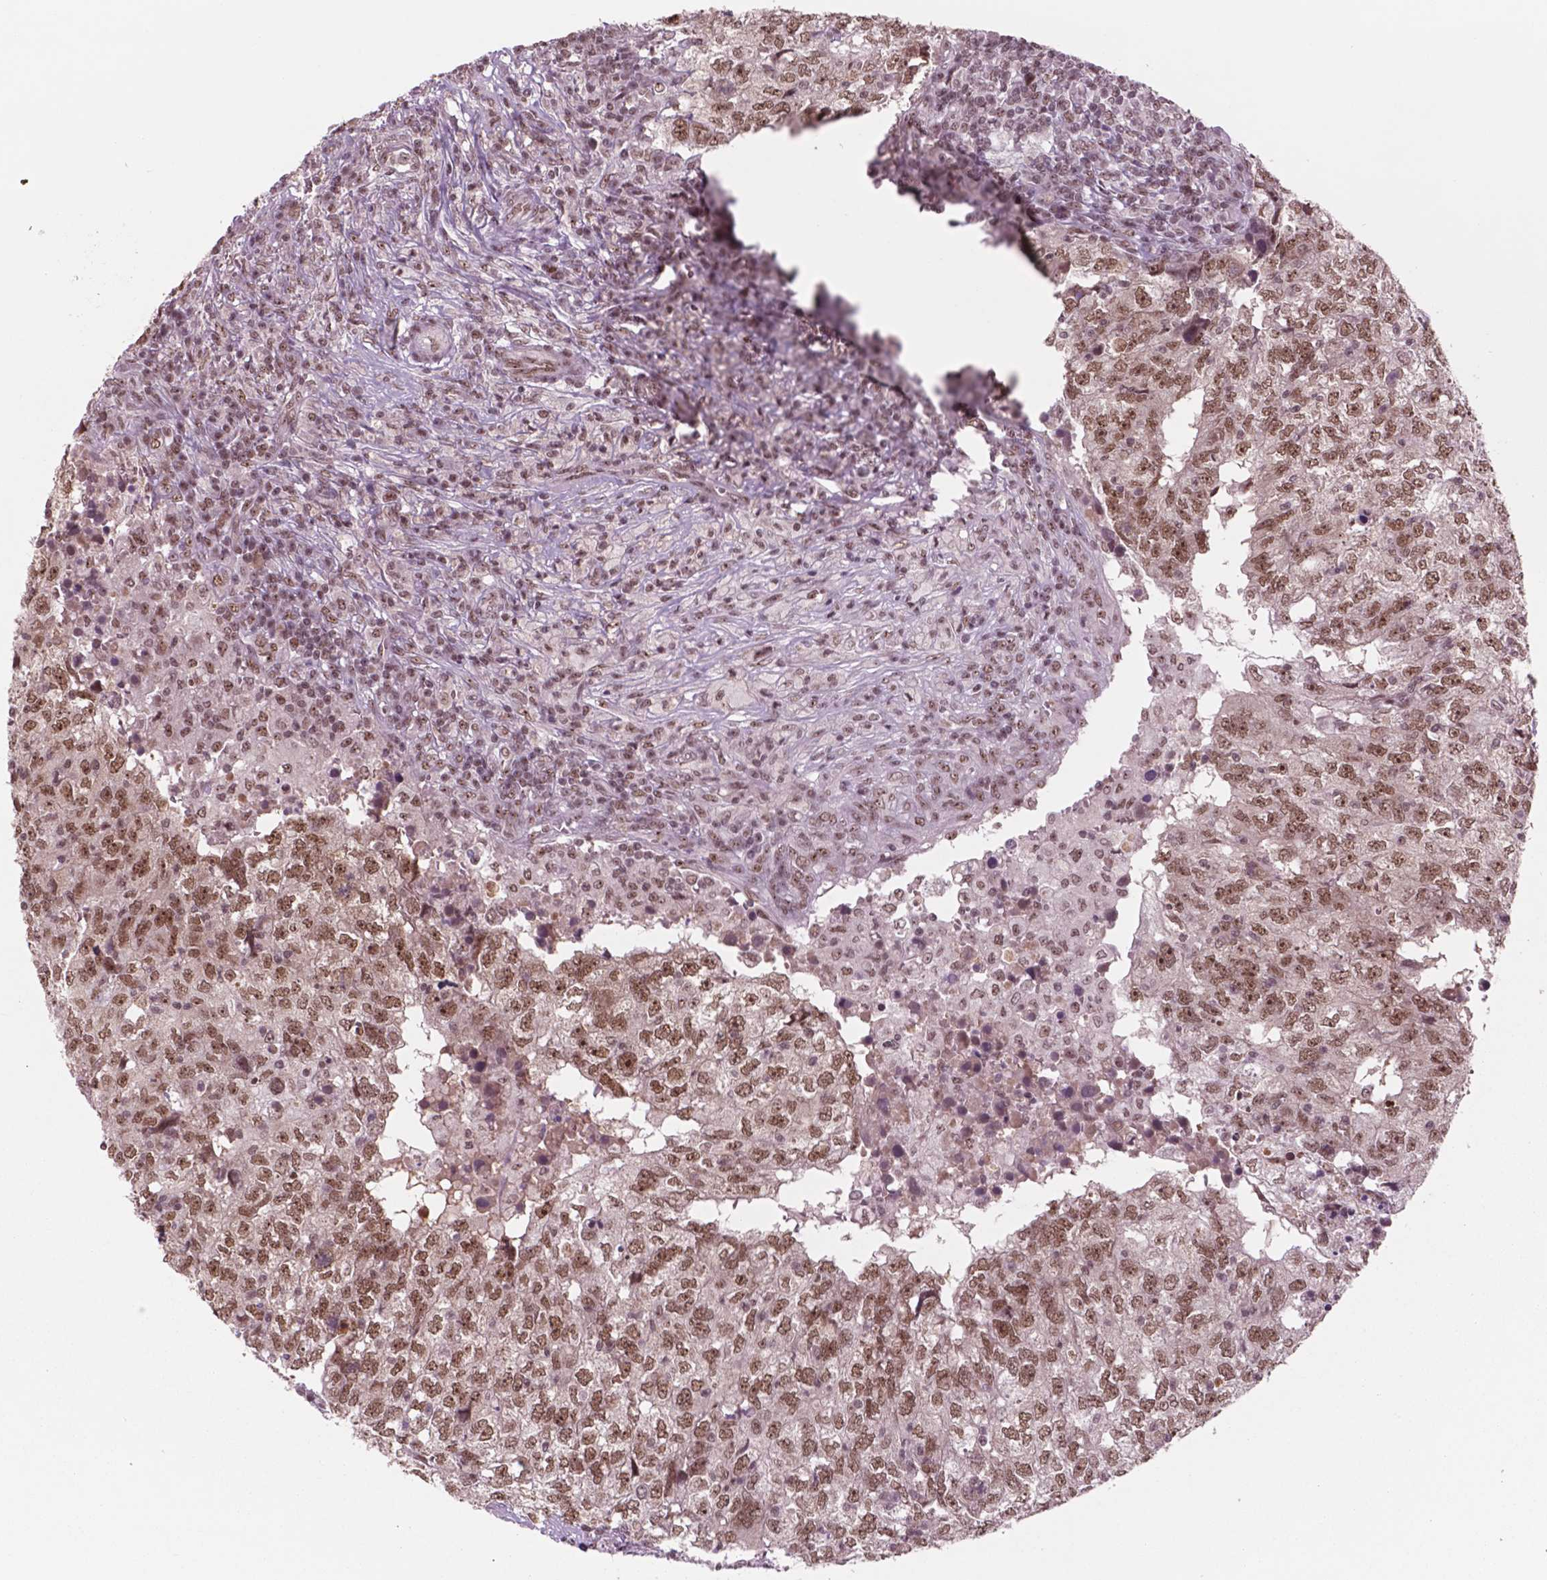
{"staining": {"intensity": "strong", "quantity": ">75%", "location": "nuclear"}, "tissue": "breast cancer", "cell_type": "Tumor cells", "image_type": "cancer", "snomed": [{"axis": "morphology", "description": "Duct carcinoma"}, {"axis": "topography", "description": "Breast"}], "caption": "About >75% of tumor cells in human breast infiltrating ductal carcinoma display strong nuclear protein staining as visualized by brown immunohistochemical staining.", "gene": "POLR2E", "patient": {"sex": "female", "age": 30}}